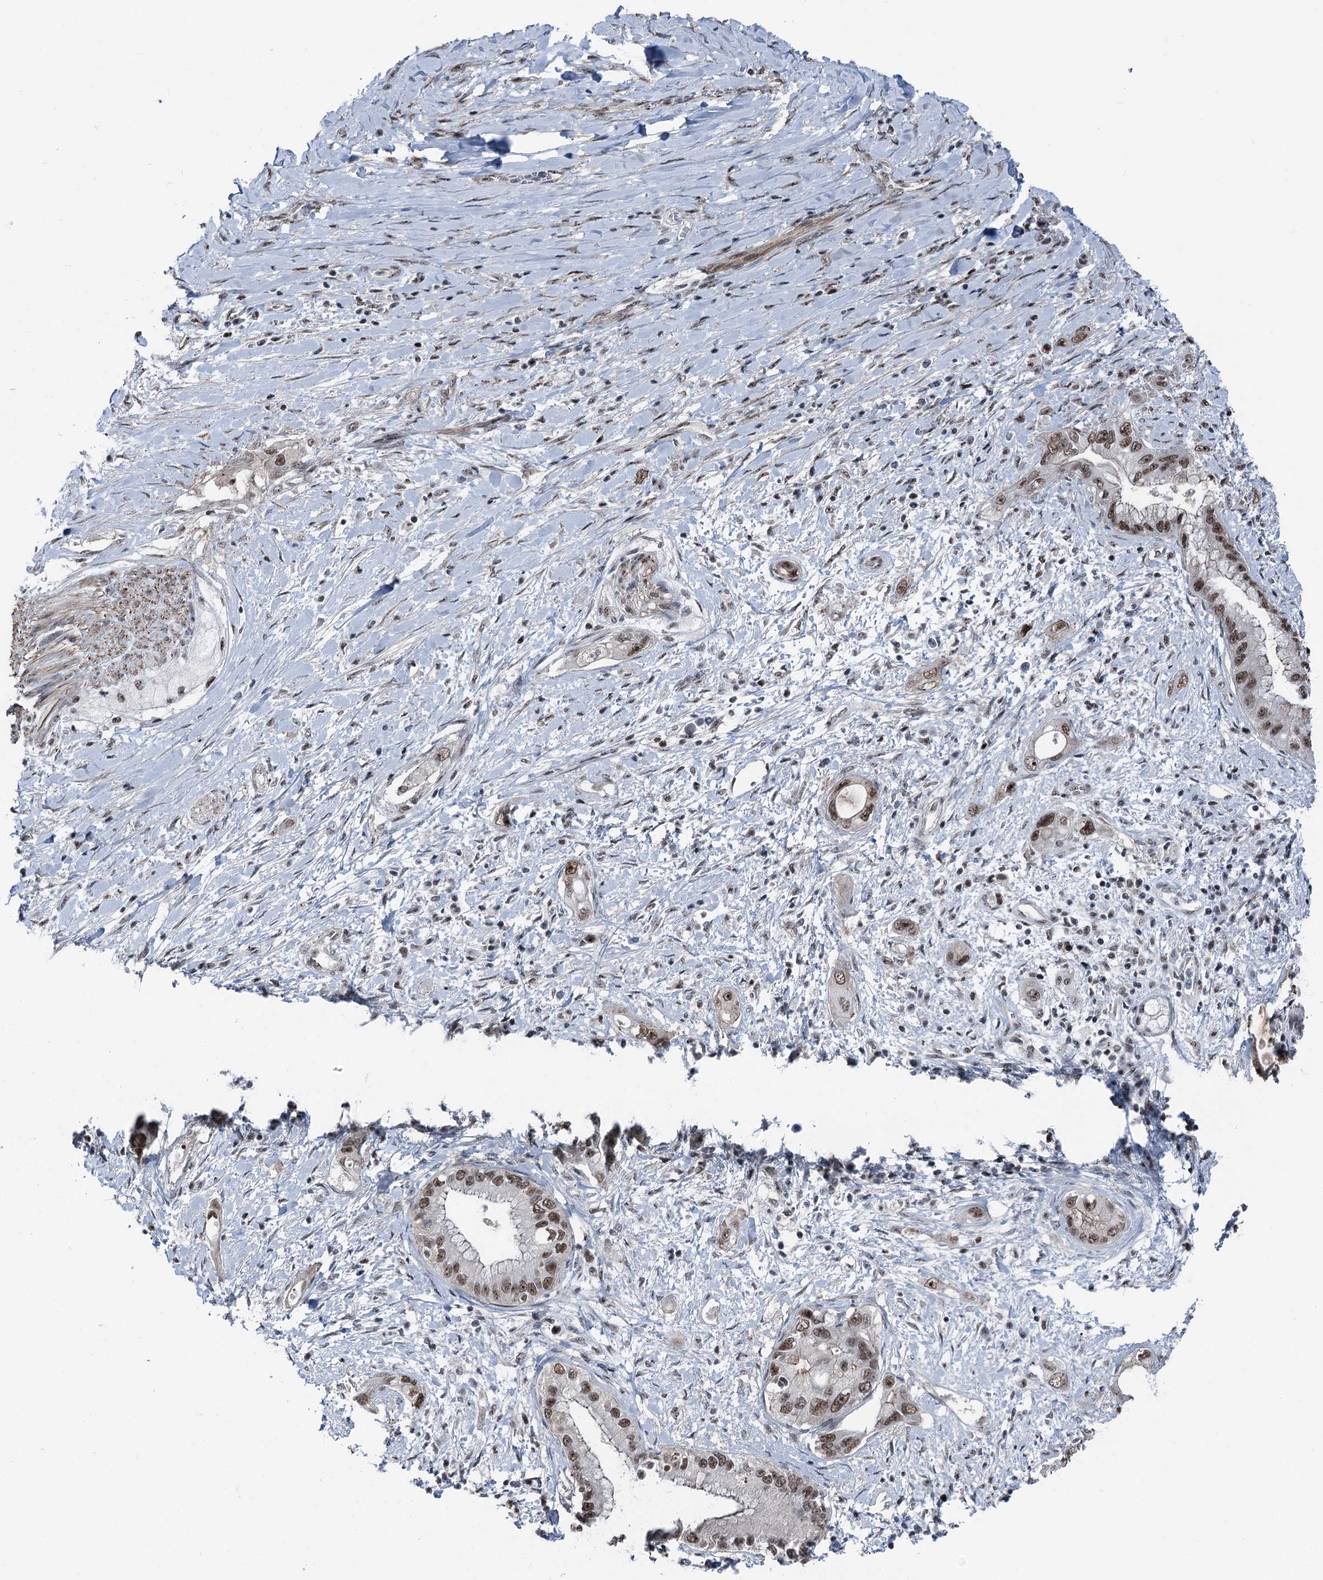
{"staining": {"intensity": "moderate", "quantity": "25%-75%", "location": "nuclear"}, "tissue": "pancreatic cancer", "cell_type": "Tumor cells", "image_type": "cancer", "snomed": [{"axis": "morphology", "description": "Inflammation, NOS"}, {"axis": "morphology", "description": "Adenocarcinoma, NOS"}, {"axis": "topography", "description": "Pancreas"}], "caption": "DAB (3,3'-diaminobenzidine) immunohistochemical staining of human pancreatic cancer displays moderate nuclear protein staining in approximately 25%-75% of tumor cells.", "gene": "POLR2H", "patient": {"sex": "female", "age": 56}}